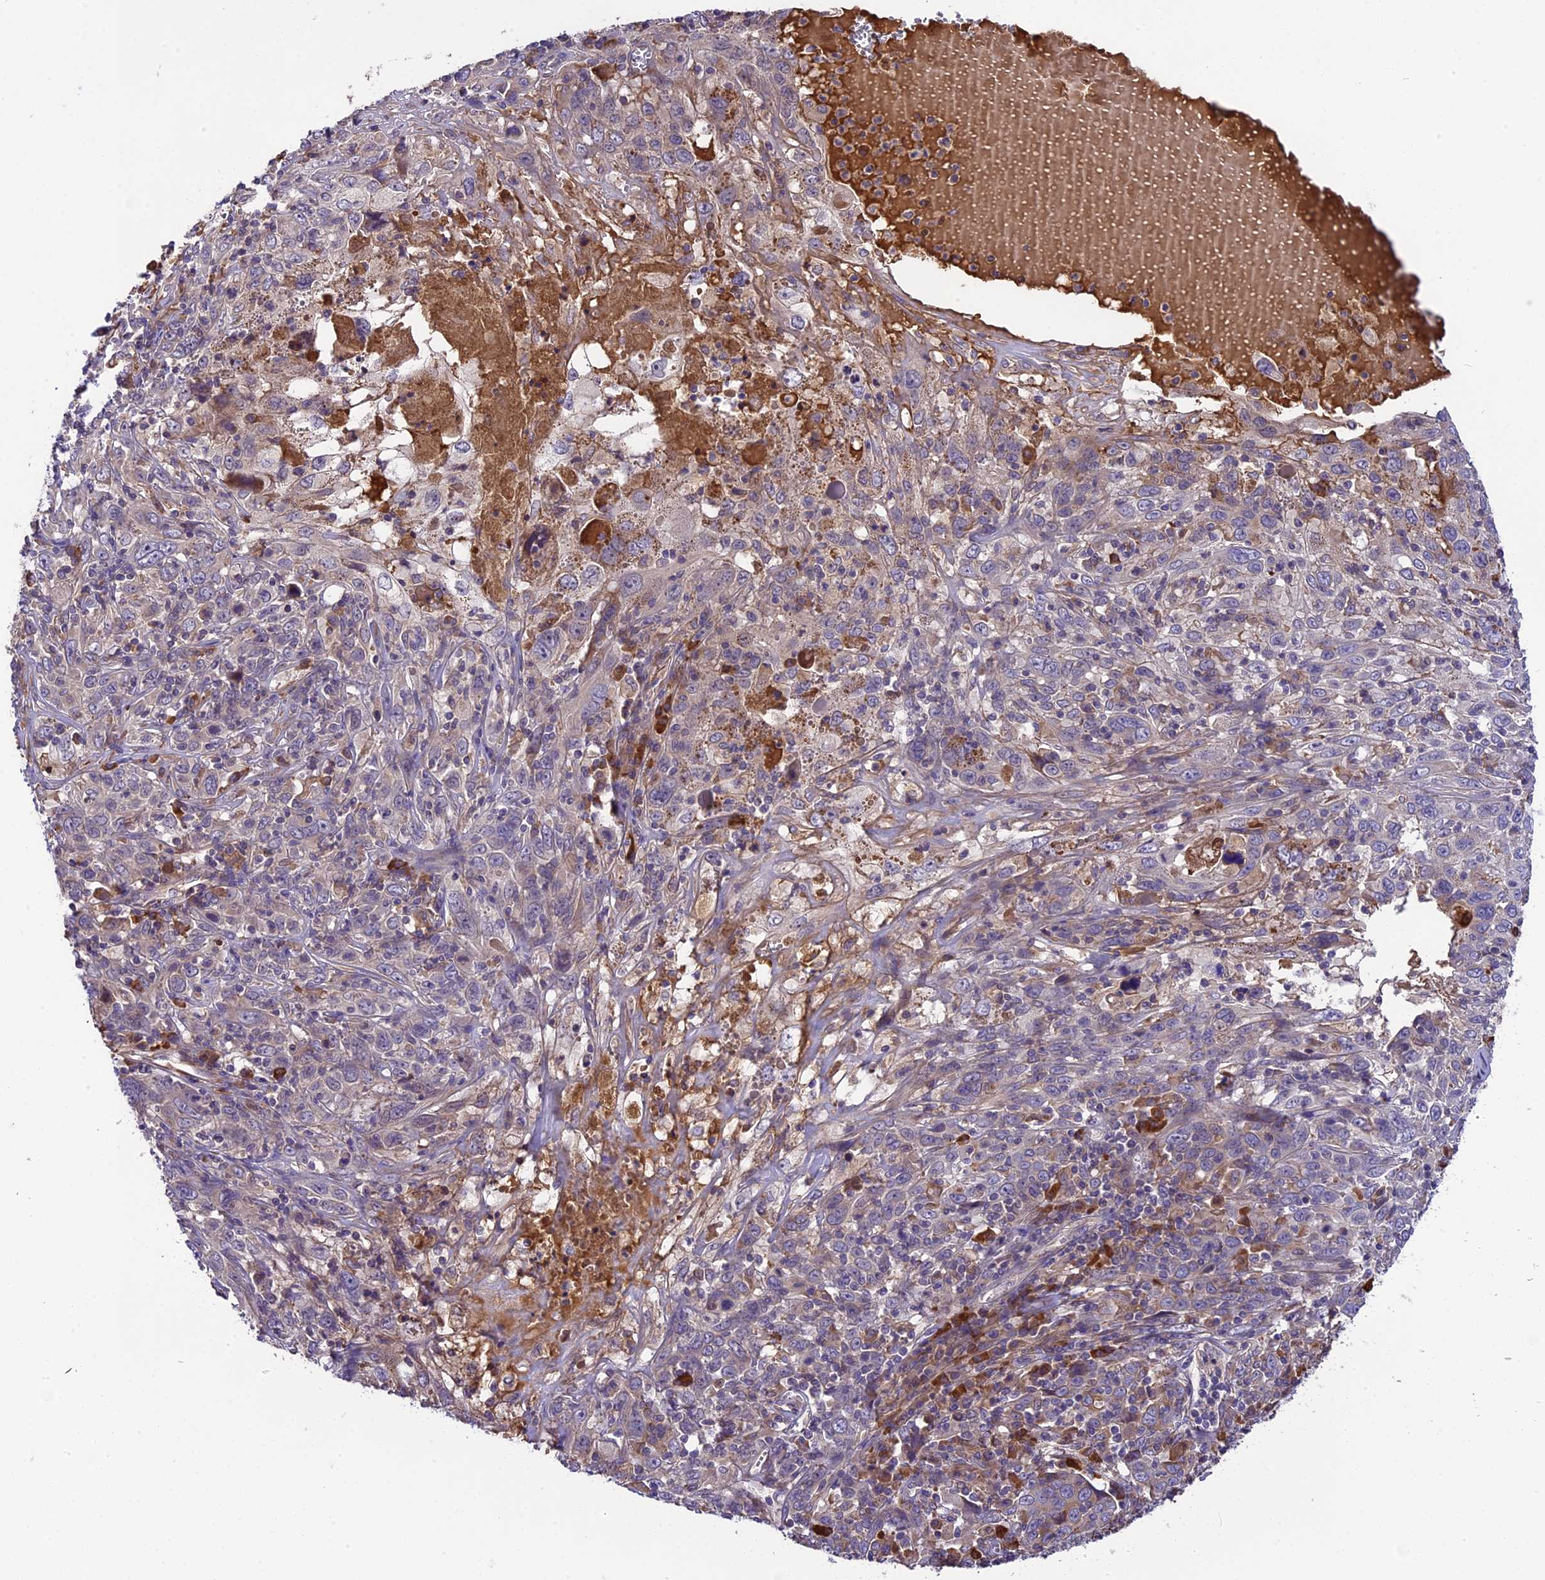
{"staining": {"intensity": "weak", "quantity": "<25%", "location": "cytoplasmic/membranous"}, "tissue": "cervical cancer", "cell_type": "Tumor cells", "image_type": "cancer", "snomed": [{"axis": "morphology", "description": "Squamous cell carcinoma, NOS"}, {"axis": "topography", "description": "Cervix"}], "caption": "There is no significant staining in tumor cells of squamous cell carcinoma (cervical).", "gene": "ABCC10", "patient": {"sex": "female", "age": 46}}